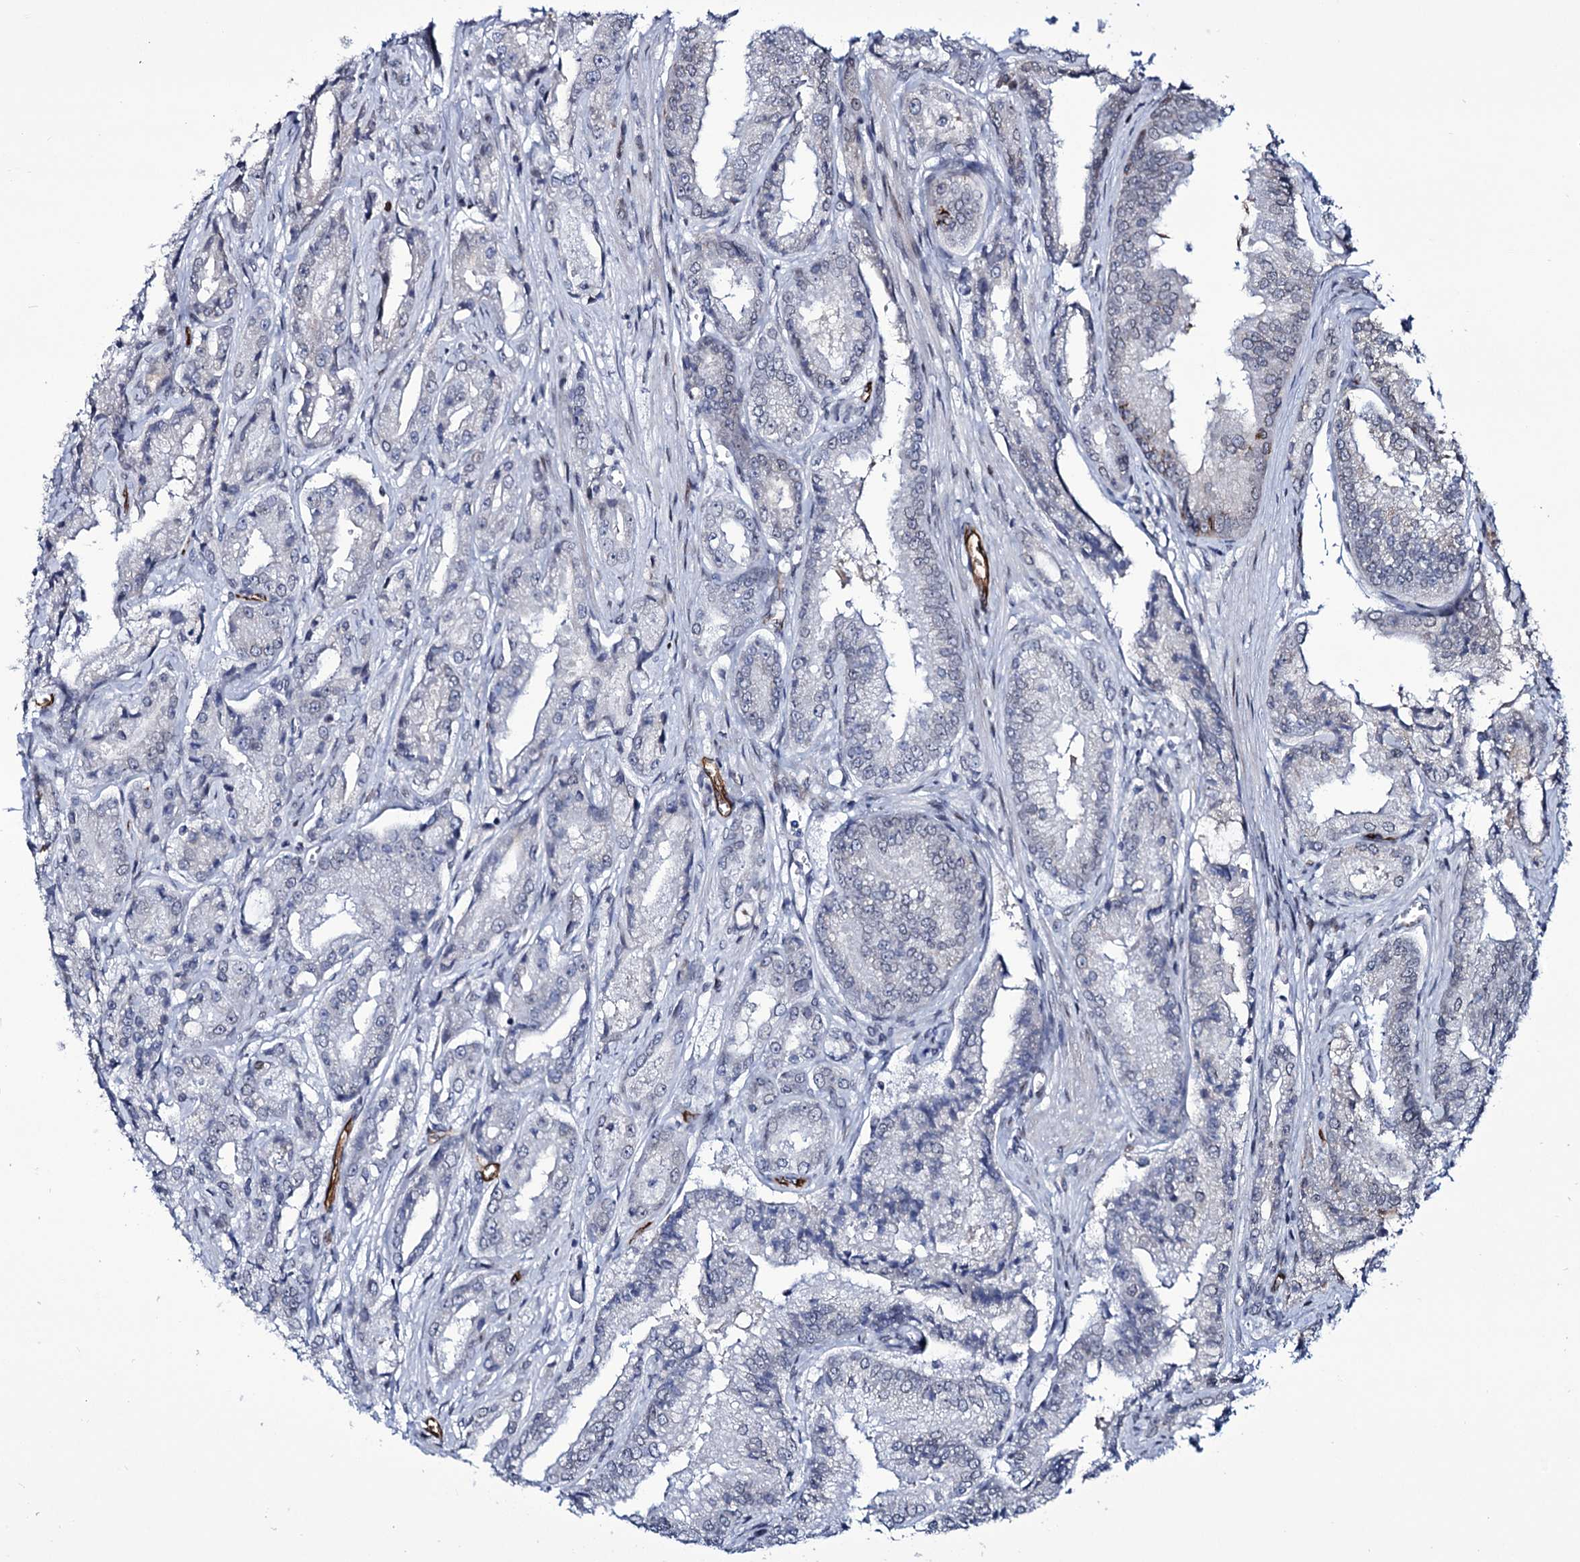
{"staining": {"intensity": "negative", "quantity": "none", "location": "none"}, "tissue": "prostate cancer", "cell_type": "Tumor cells", "image_type": "cancer", "snomed": [{"axis": "morphology", "description": "Adenocarcinoma, High grade"}, {"axis": "topography", "description": "Prostate"}], "caption": "Photomicrograph shows no protein expression in tumor cells of prostate adenocarcinoma (high-grade) tissue.", "gene": "ZC3H12C", "patient": {"sex": "male", "age": 72}}